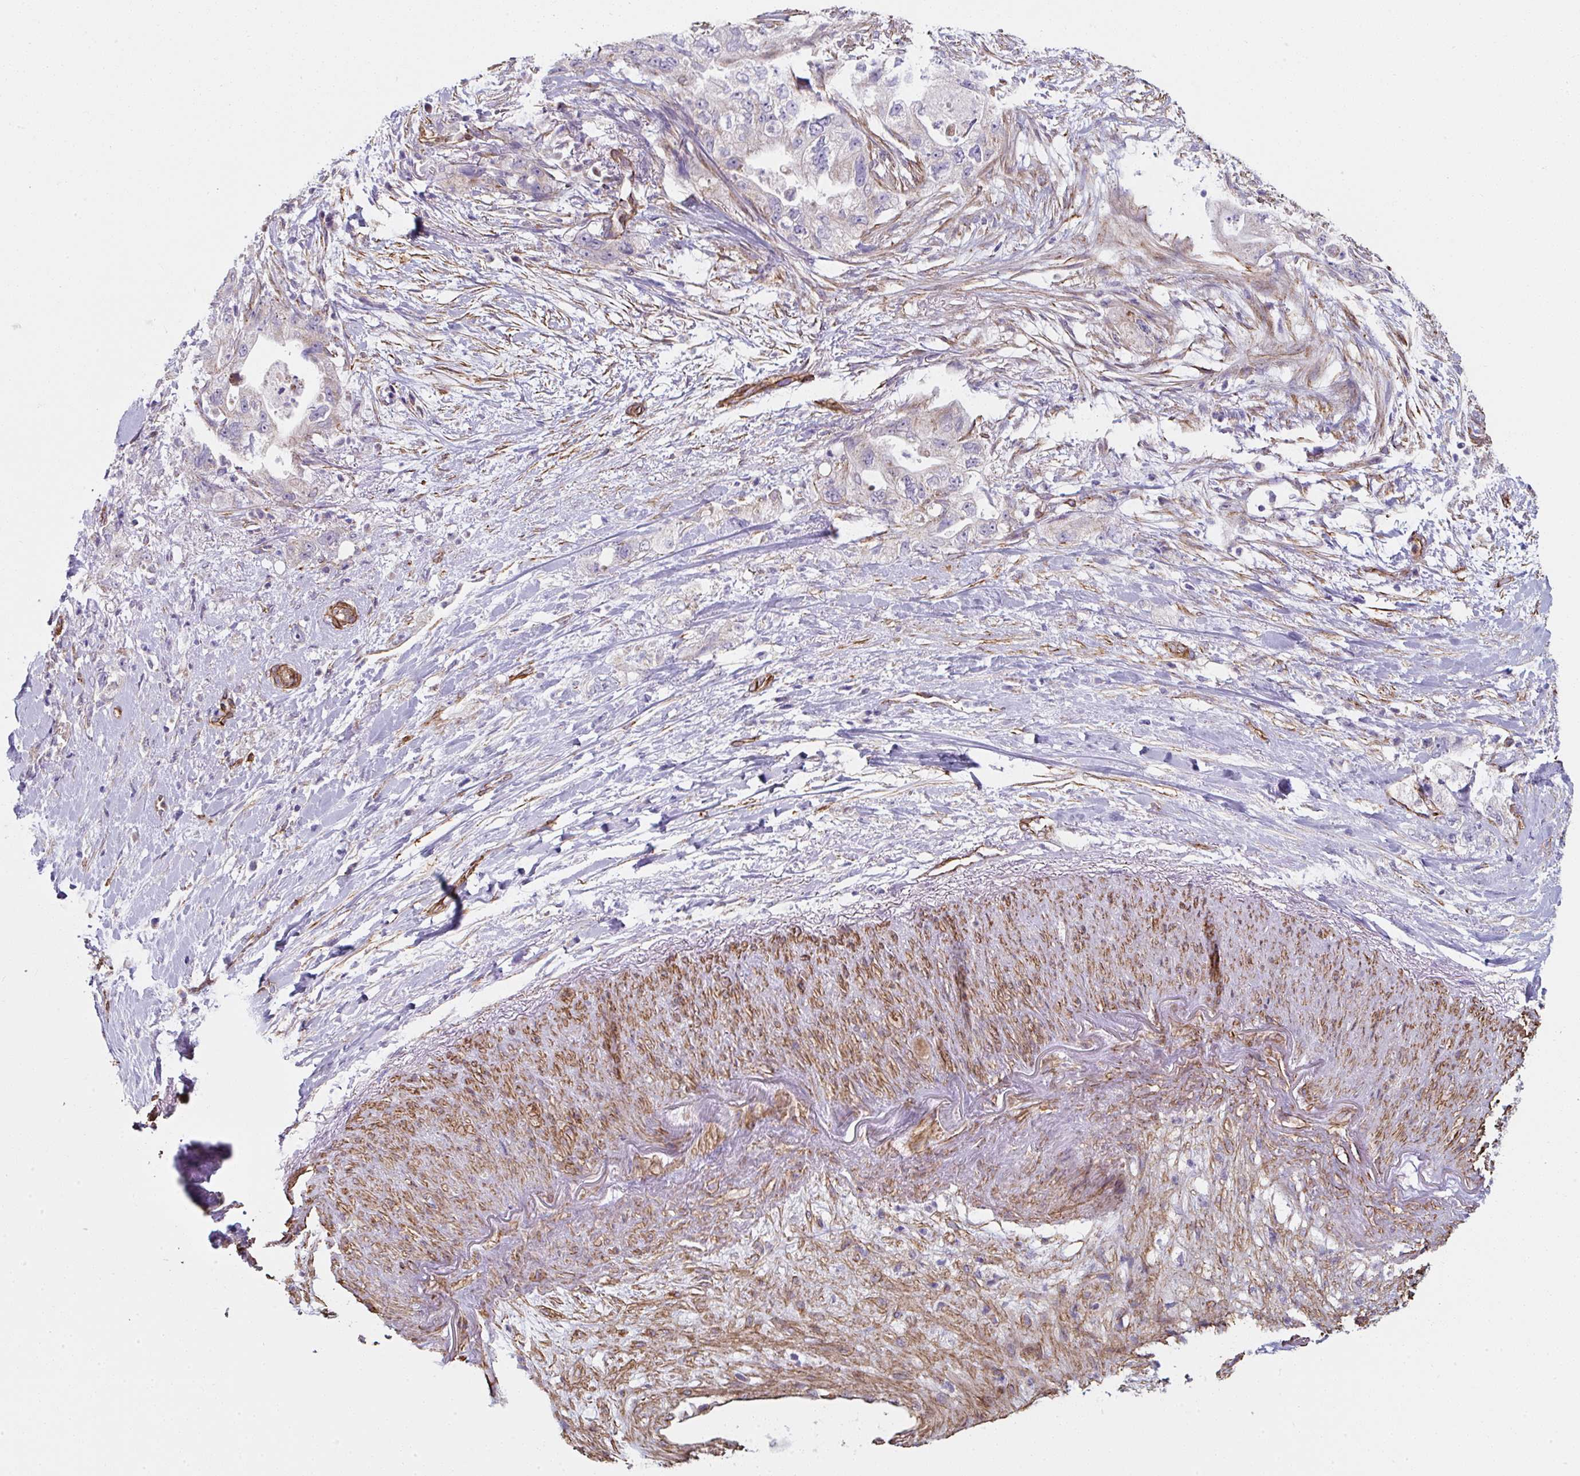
{"staining": {"intensity": "negative", "quantity": "none", "location": "none"}, "tissue": "pancreatic cancer", "cell_type": "Tumor cells", "image_type": "cancer", "snomed": [{"axis": "morphology", "description": "Adenocarcinoma, NOS"}, {"axis": "topography", "description": "Pancreas"}], "caption": "DAB immunohistochemical staining of pancreatic adenocarcinoma exhibits no significant staining in tumor cells. (DAB IHC visualized using brightfield microscopy, high magnification).", "gene": "ANKUB1", "patient": {"sex": "female", "age": 73}}